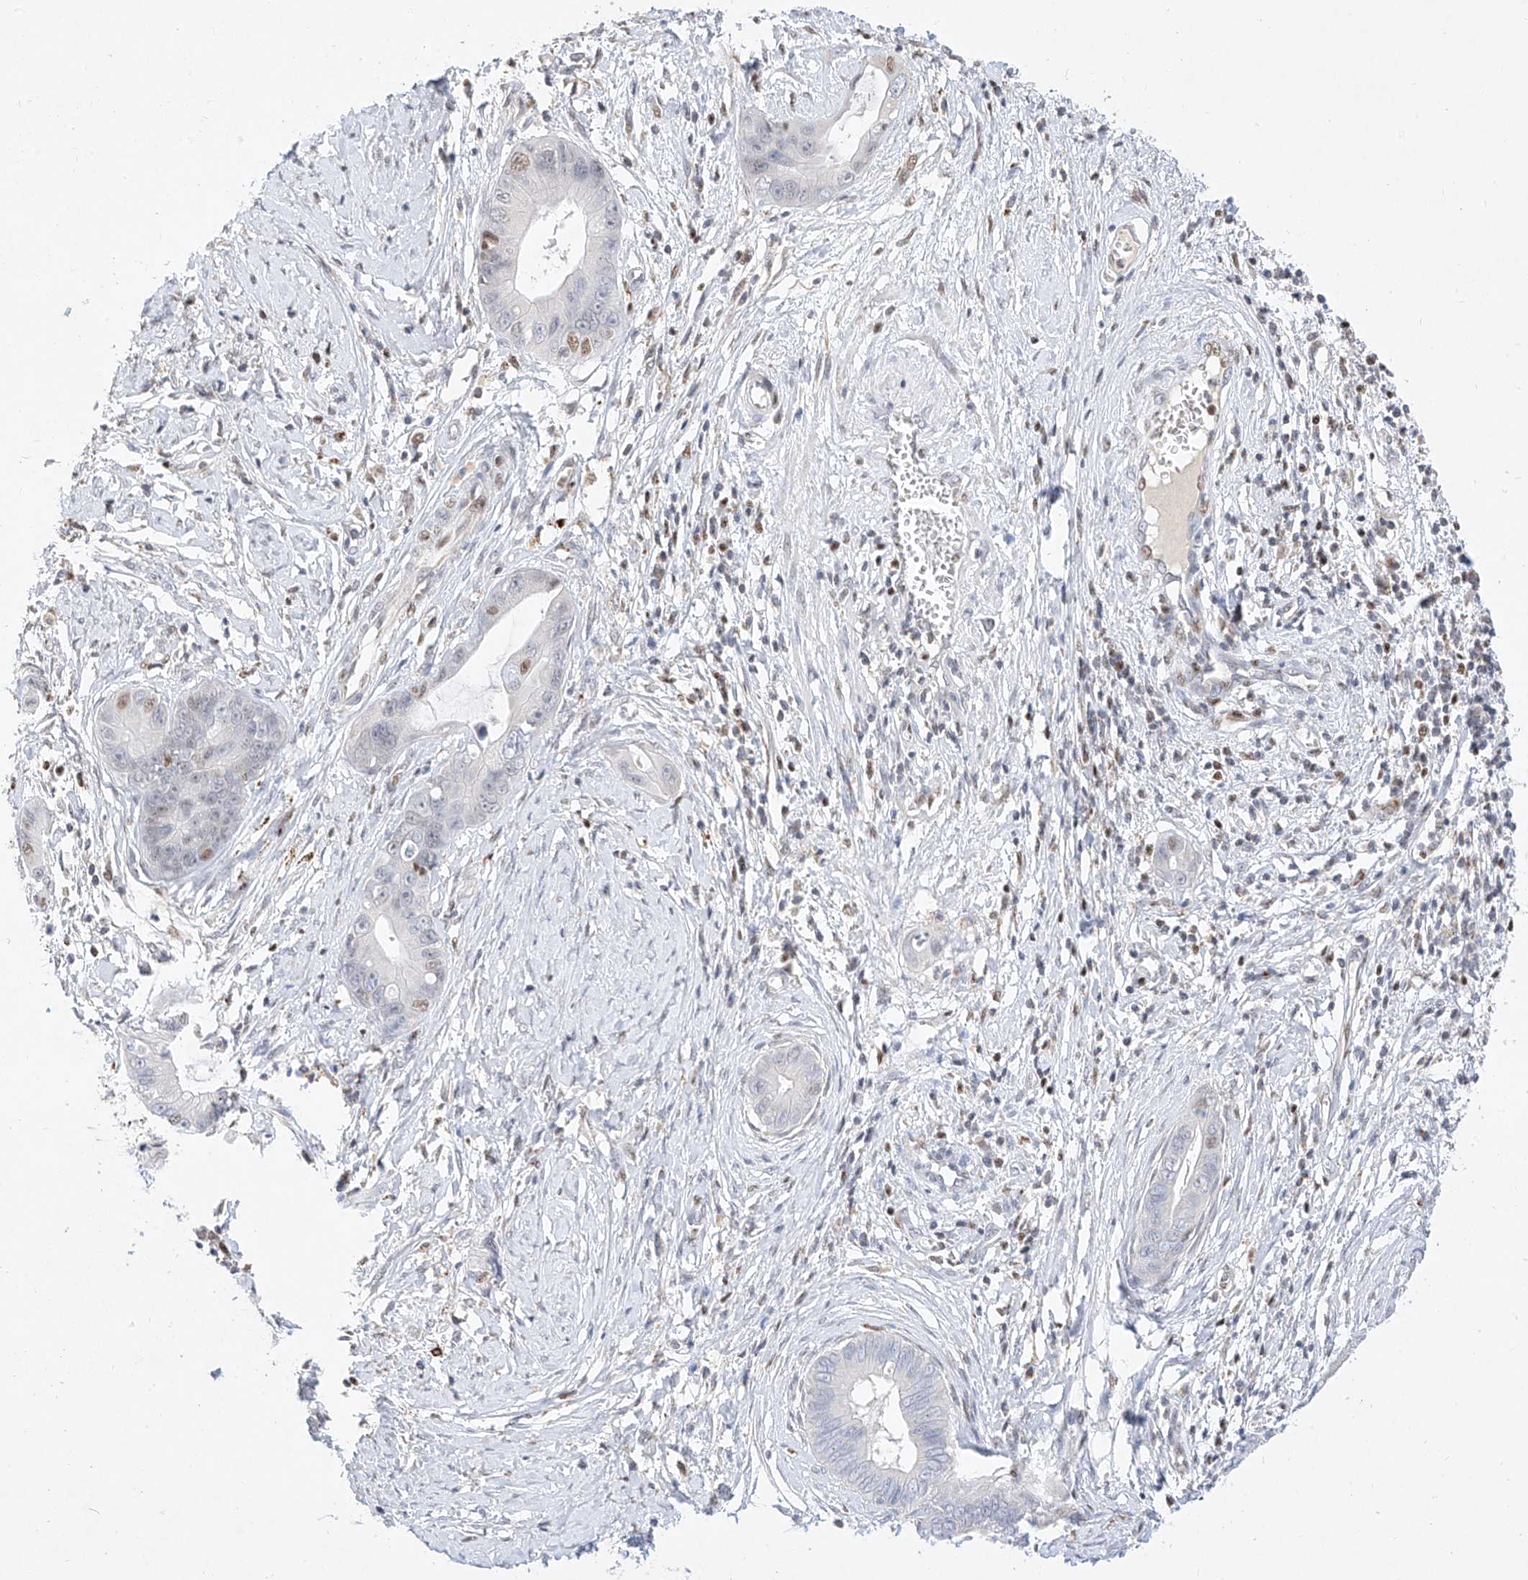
{"staining": {"intensity": "weak", "quantity": "<25%", "location": "nuclear"}, "tissue": "cervical cancer", "cell_type": "Tumor cells", "image_type": "cancer", "snomed": [{"axis": "morphology", "description": "Adenocarcinoma, NOS"}, {"axis": "topography", "description": "Cervix"}], "caption": "IHC micrograph of human cervical adenocarcinoma stained for a protein (brown), which displays no expression in tumor cells.", "gene": "NRF1", "patient": {"sex": "female", "age": 44}}